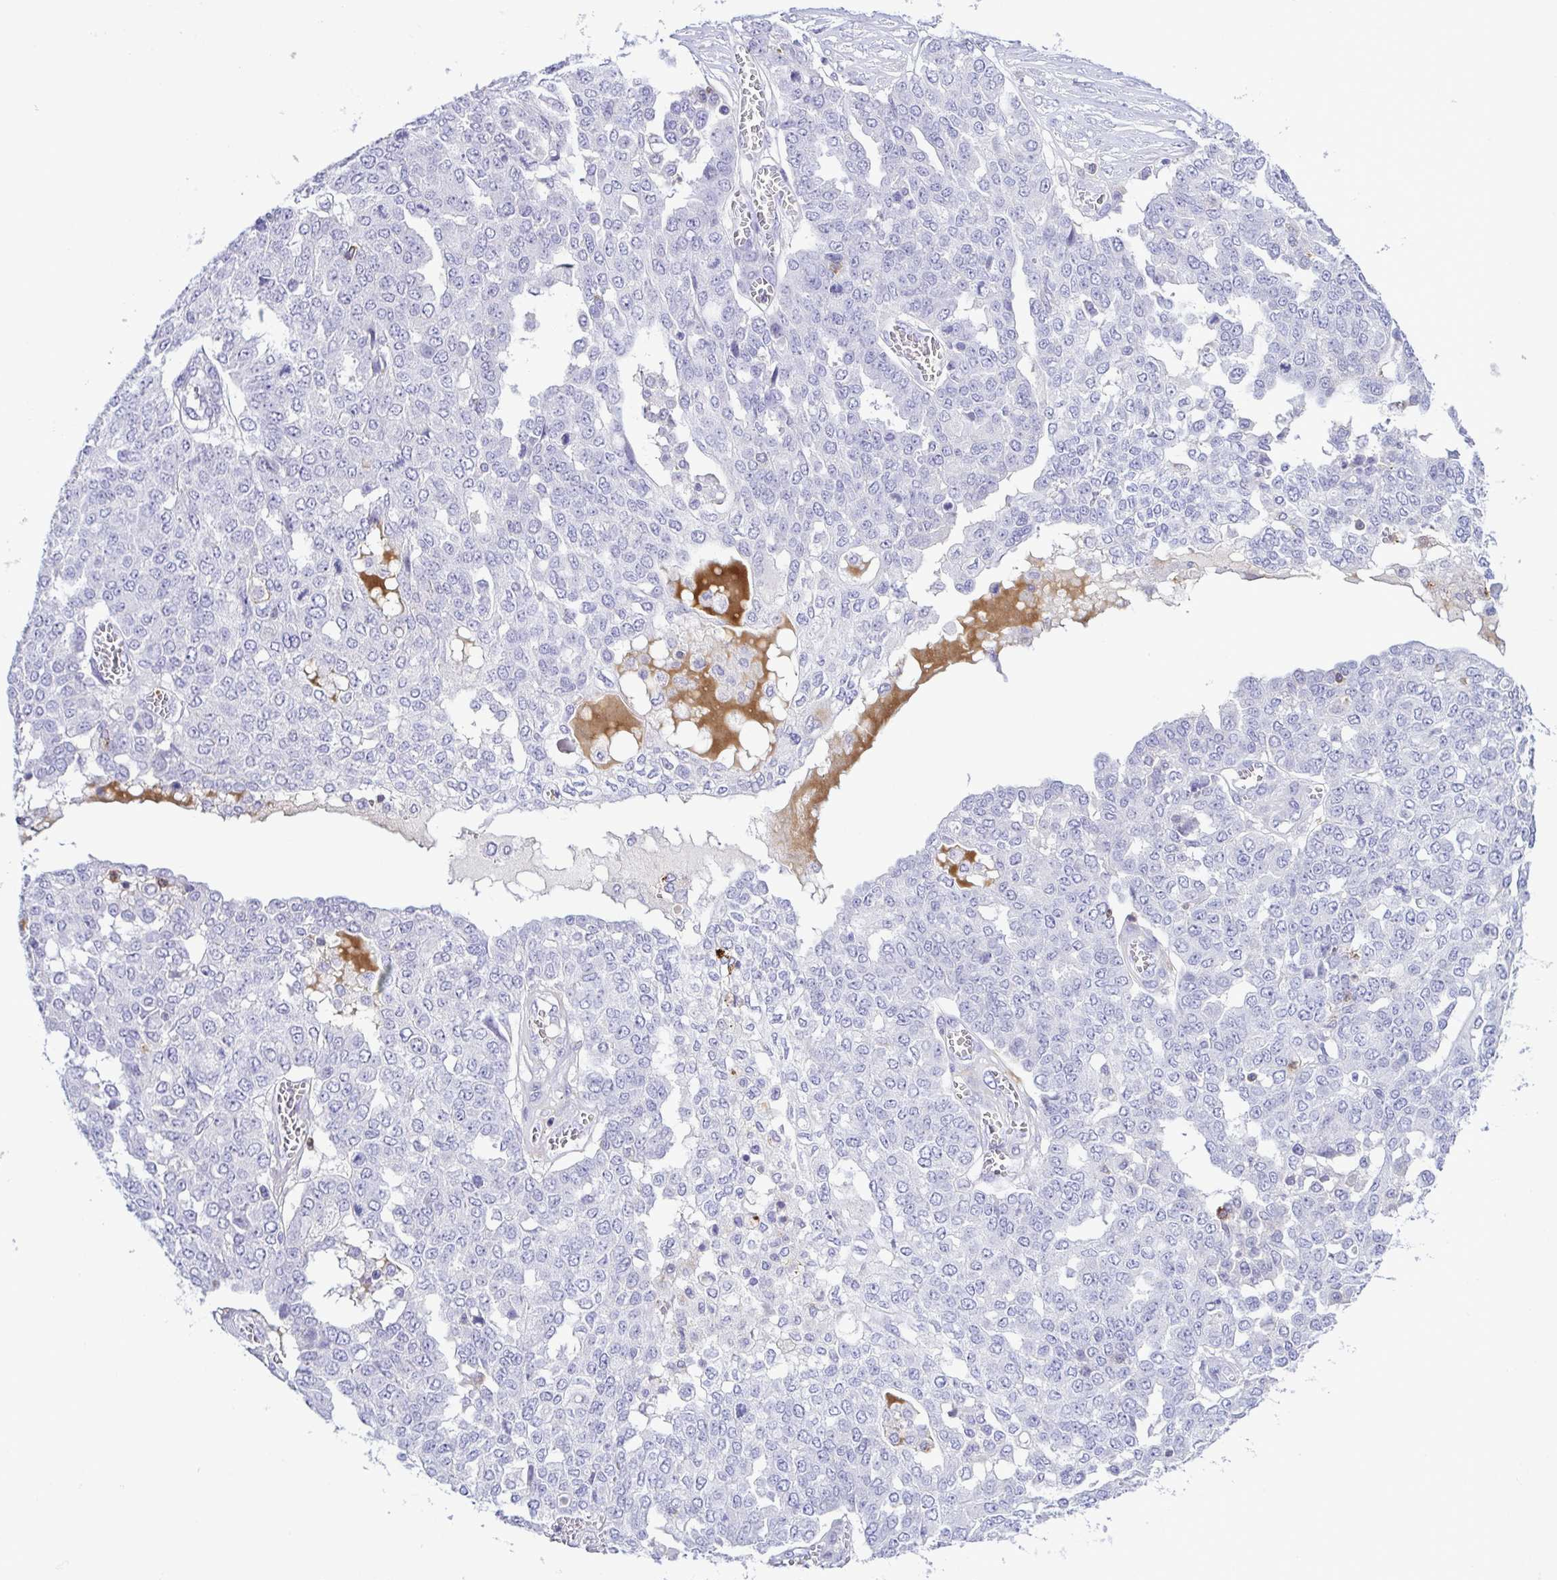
{"staining": {"intensity": "negative", "quantity": "none", "location": "none"}, "tissue": "ovarian cancer", "cell_type": "Tumor cells", "image_type": "cancer", "snomed": [{"axis": "morphology", "description": "Cystadenocarcinoma, serous, NOS"}, {"axis": "topography", "description": "Soft tissue"}, {"axis": "topography", "description": "Ovary"}], "caption": "Tumor cells show no significant staining in ovarian cancer (serous cystadenocarcinoma).", "gene": "PGLYRP1", "patient": {"sex": "female", "age": 57}}